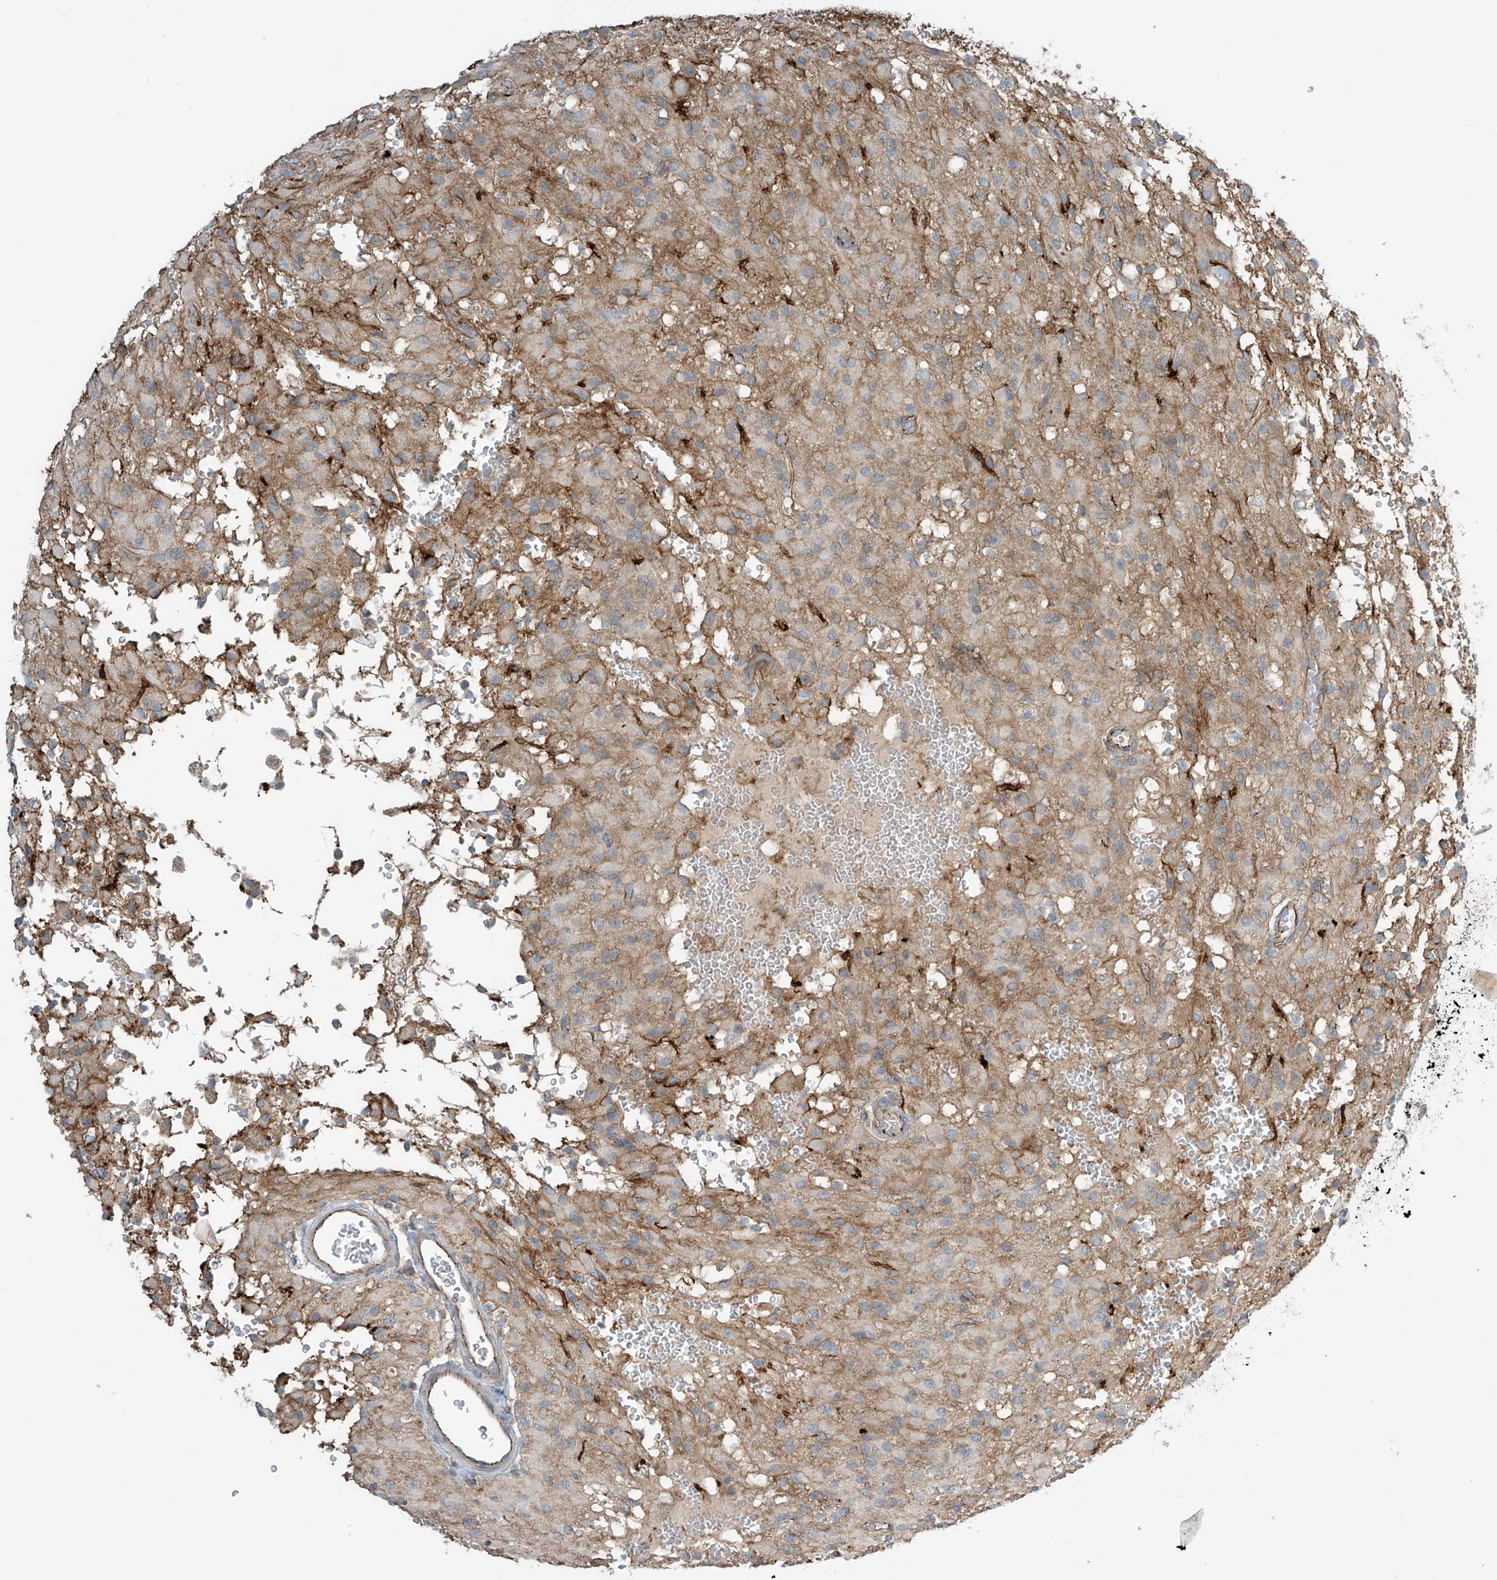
{"staining": {"intensity": "negative", "quantity": "none", "location": "none"}, "tissue": "glioma", "cell_type": "Tumor cells", "image_type": "cancer", "snomed": [{"axis": "morphology", "description": "Glioma, malignant, High grade"}, {"axis": "topography", "description": "Brain"}], "caption": "DAB immunohistochemical staining of human glioma exhibits no significant staining in tumor cells. (Stains: DAB immunohistochemistry with hematoxylin counter stain, Microscopy: brightfield microscopy at high magnification).", "gene": "SLC9A2", "patient": {"sex": "female", "age": 59}}